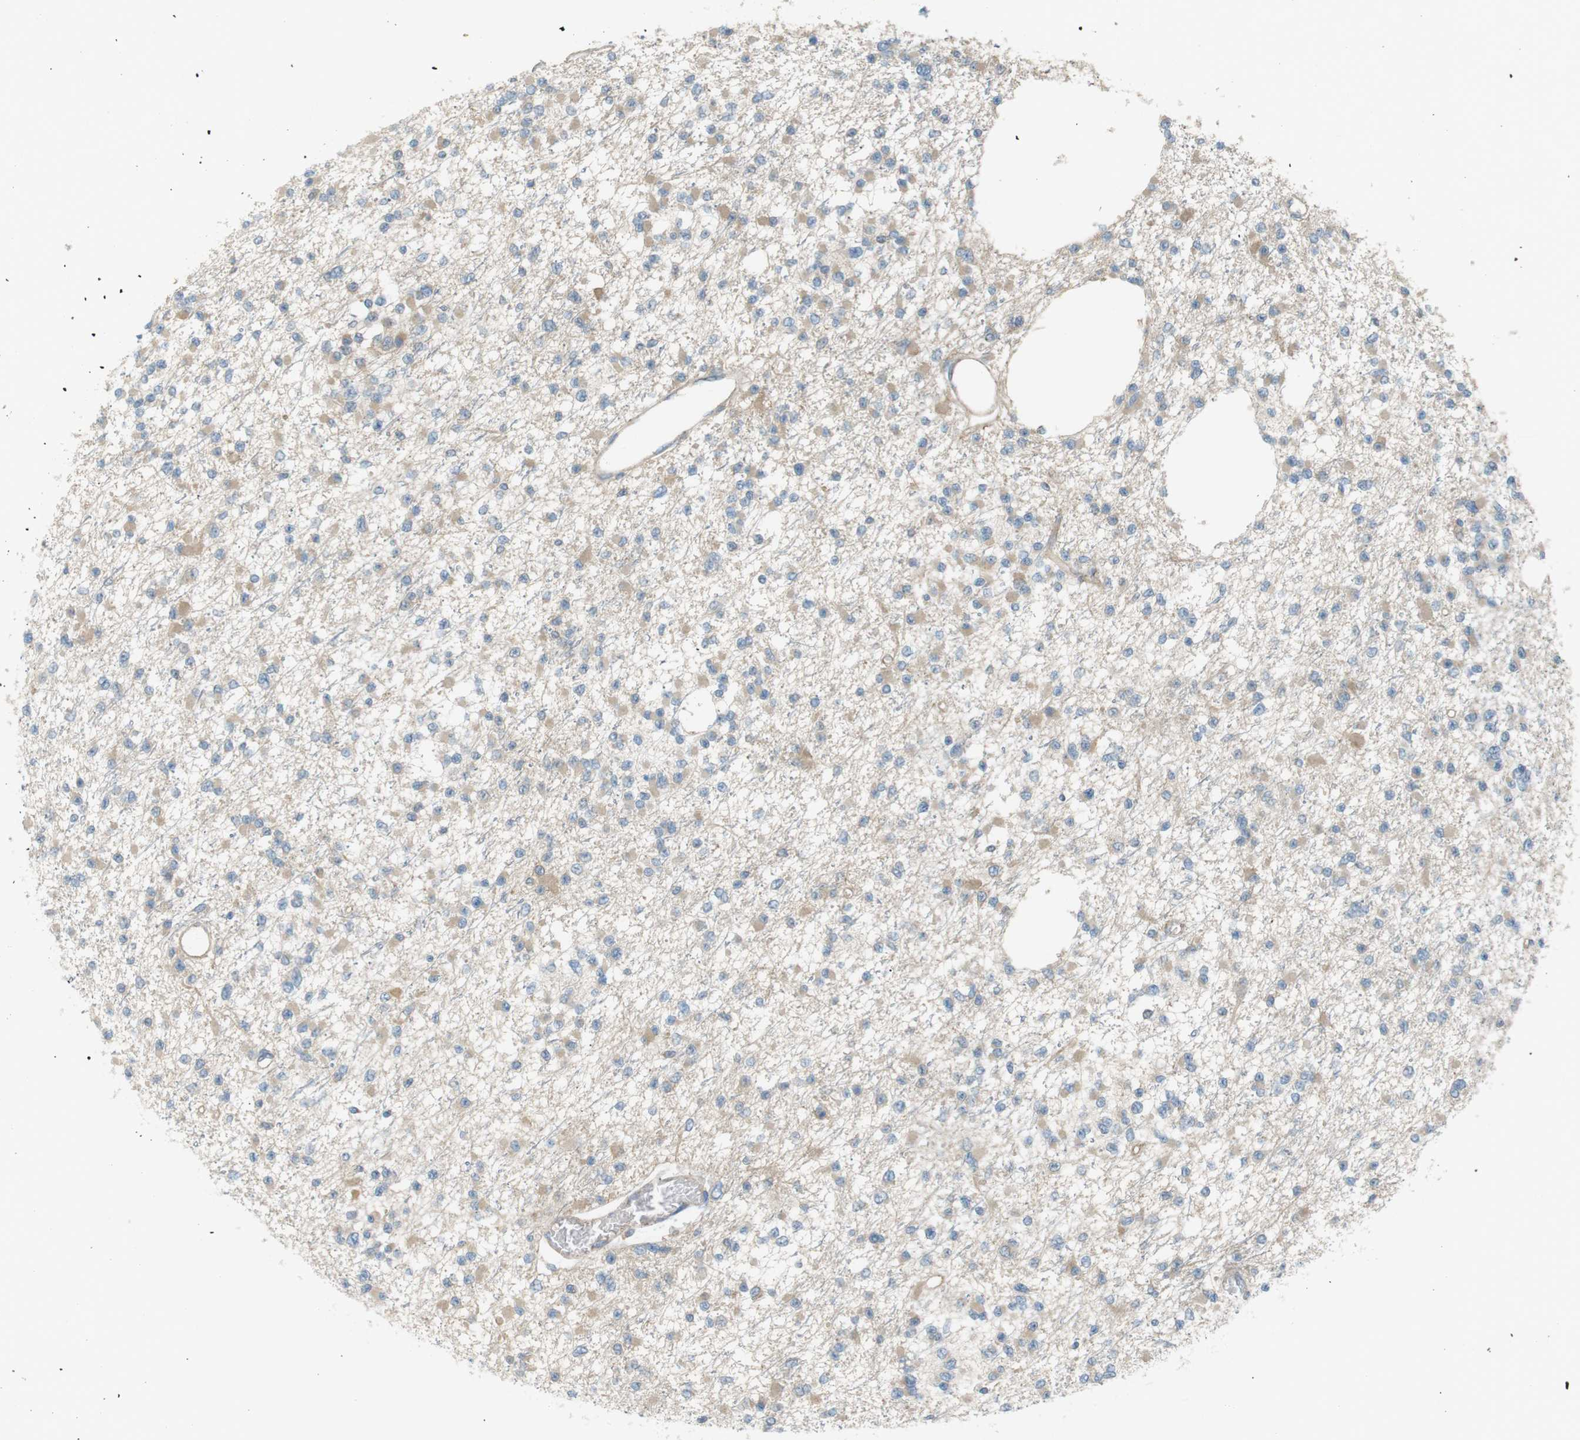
{"staining": {"intensity": "weak", "quantity": "25%-75%", "location": "cytoplasmic/membranous"}, "tissue": "glioma", "cell_type": "Tumor cells", "image_type": "cancer", "snomed": [{"axis": "morphology", "description": "Glioma, malignant, Low grade"}, {"axis": "topography", "description": "Brain"}], "caption": "This photomicrograph exhibits immunohistochemistry (IHC) staining of human malignant glioma (low-grade), with low weak cytoplasmic/membranous expression in about 25%-75% of tumor cells.", "gene": "PEPD", "patient": {"sex": "female", "age": 22}}